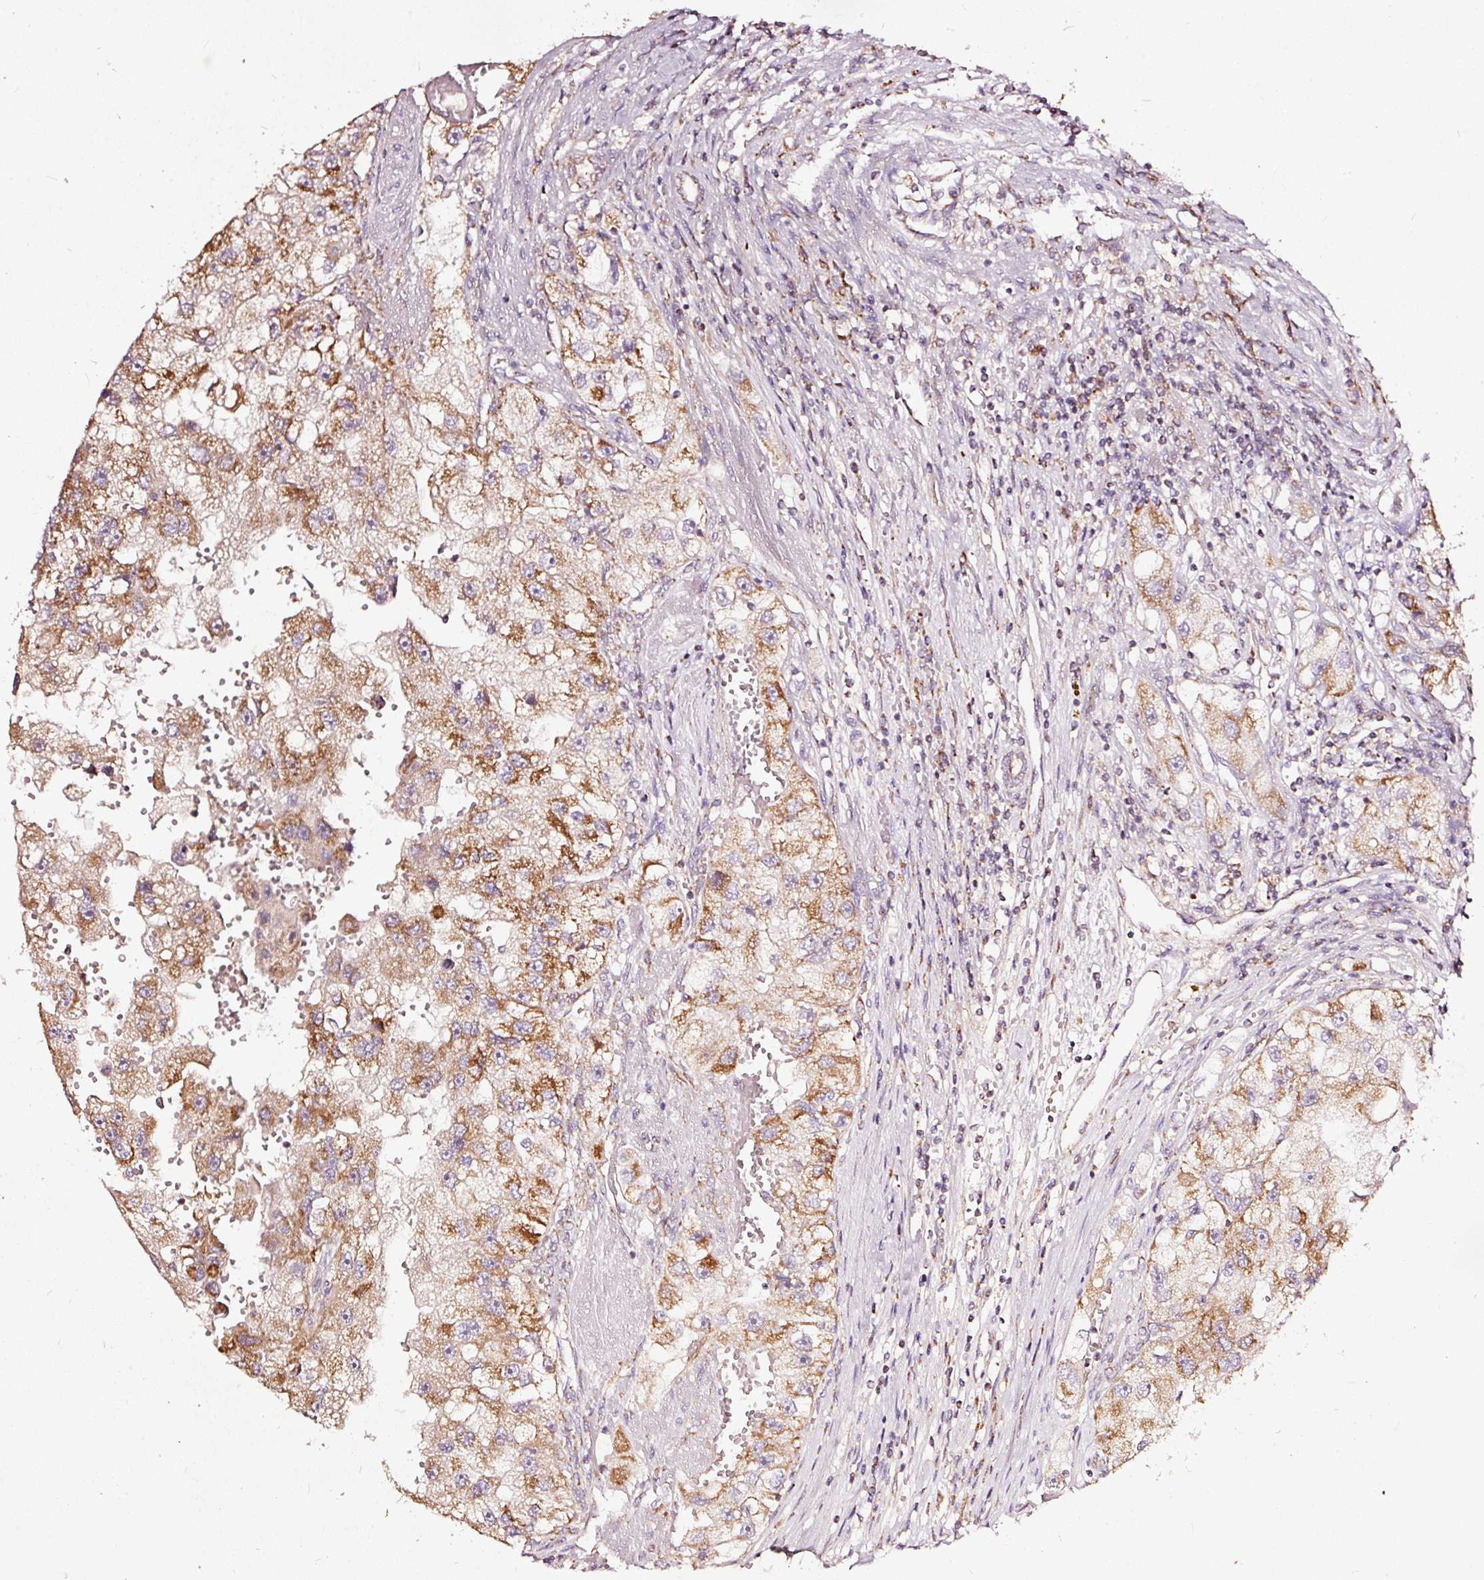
{"staining": {"intensity": "moderate", "quantity": ">75%", "location": "cytoplasmic/membranous"}, "tissue": "renal cancer", "cell_type": "Tumor cells", "image_type": "cancer", "snomed": [{"axis": "morphology", "description": "Adenocarcinoma, NOS"}, {"axis": "topography", "description": "Kidney"}], "caption": "Immunohistochemistry histopathology image of neoplastic tissue: human renal cancer (adenocarcinoma) stained using IHC shows medium levels of moderate protein expression localized specifically in the cytoplasmic/membranous of tumor cells, appearing as a cytoplasmic/membranous brown color.", "gene": "TPM1", "patient": {"sex": "male", "age": 63}}